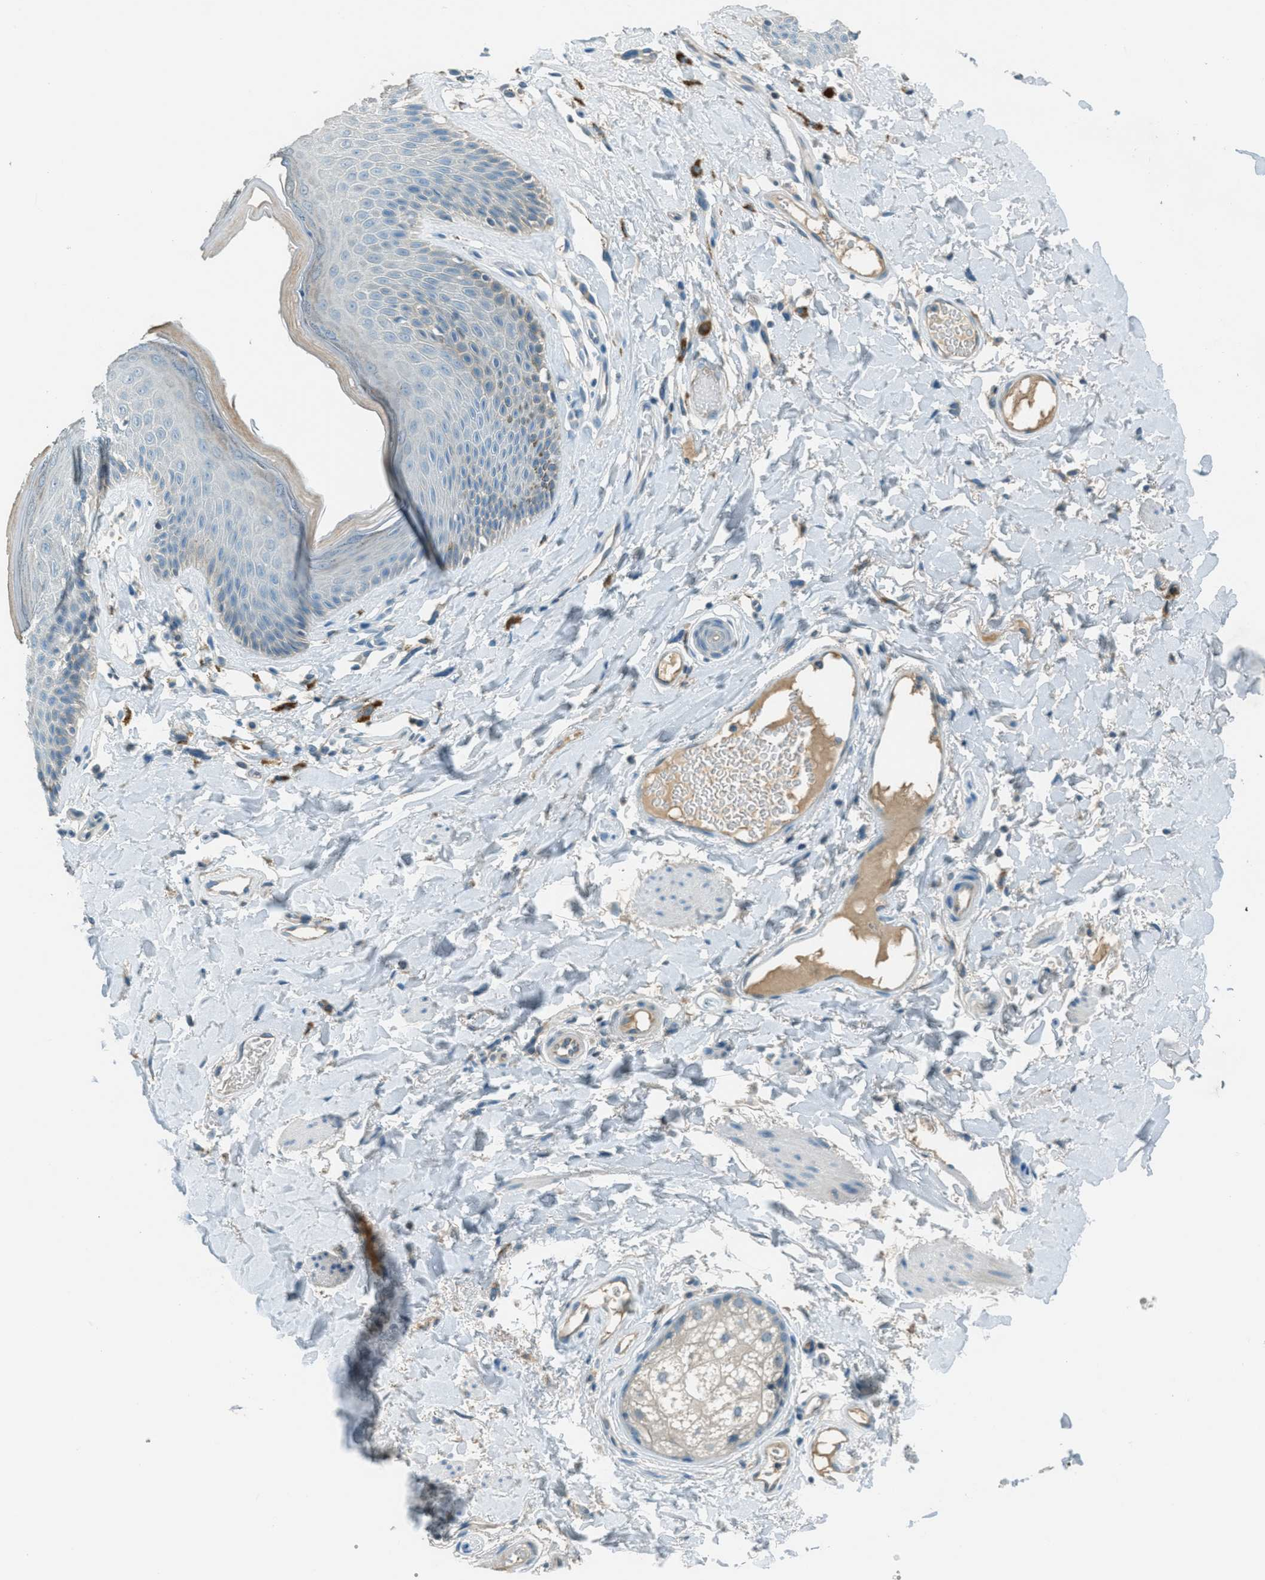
{"staining": {"intensity": "moderate", "quantity": "<25%", "location": "cytoplasmic/membranous"}, "tissue": "skin", "cell_type": "Epidermal cells", "image_type": "normal", "snomed": [{"axis": "morphology", "description": "Normal tissue, NOS"}, {"axis": "topography", "description": "Vulva"}], "caption": "The immunohistochemical stain labels moderate cytoplasmic/membranous staining in epidermal cells of benign skin.", "gene": "MSLN", "patient": {"sex": "female", "age": 73}}